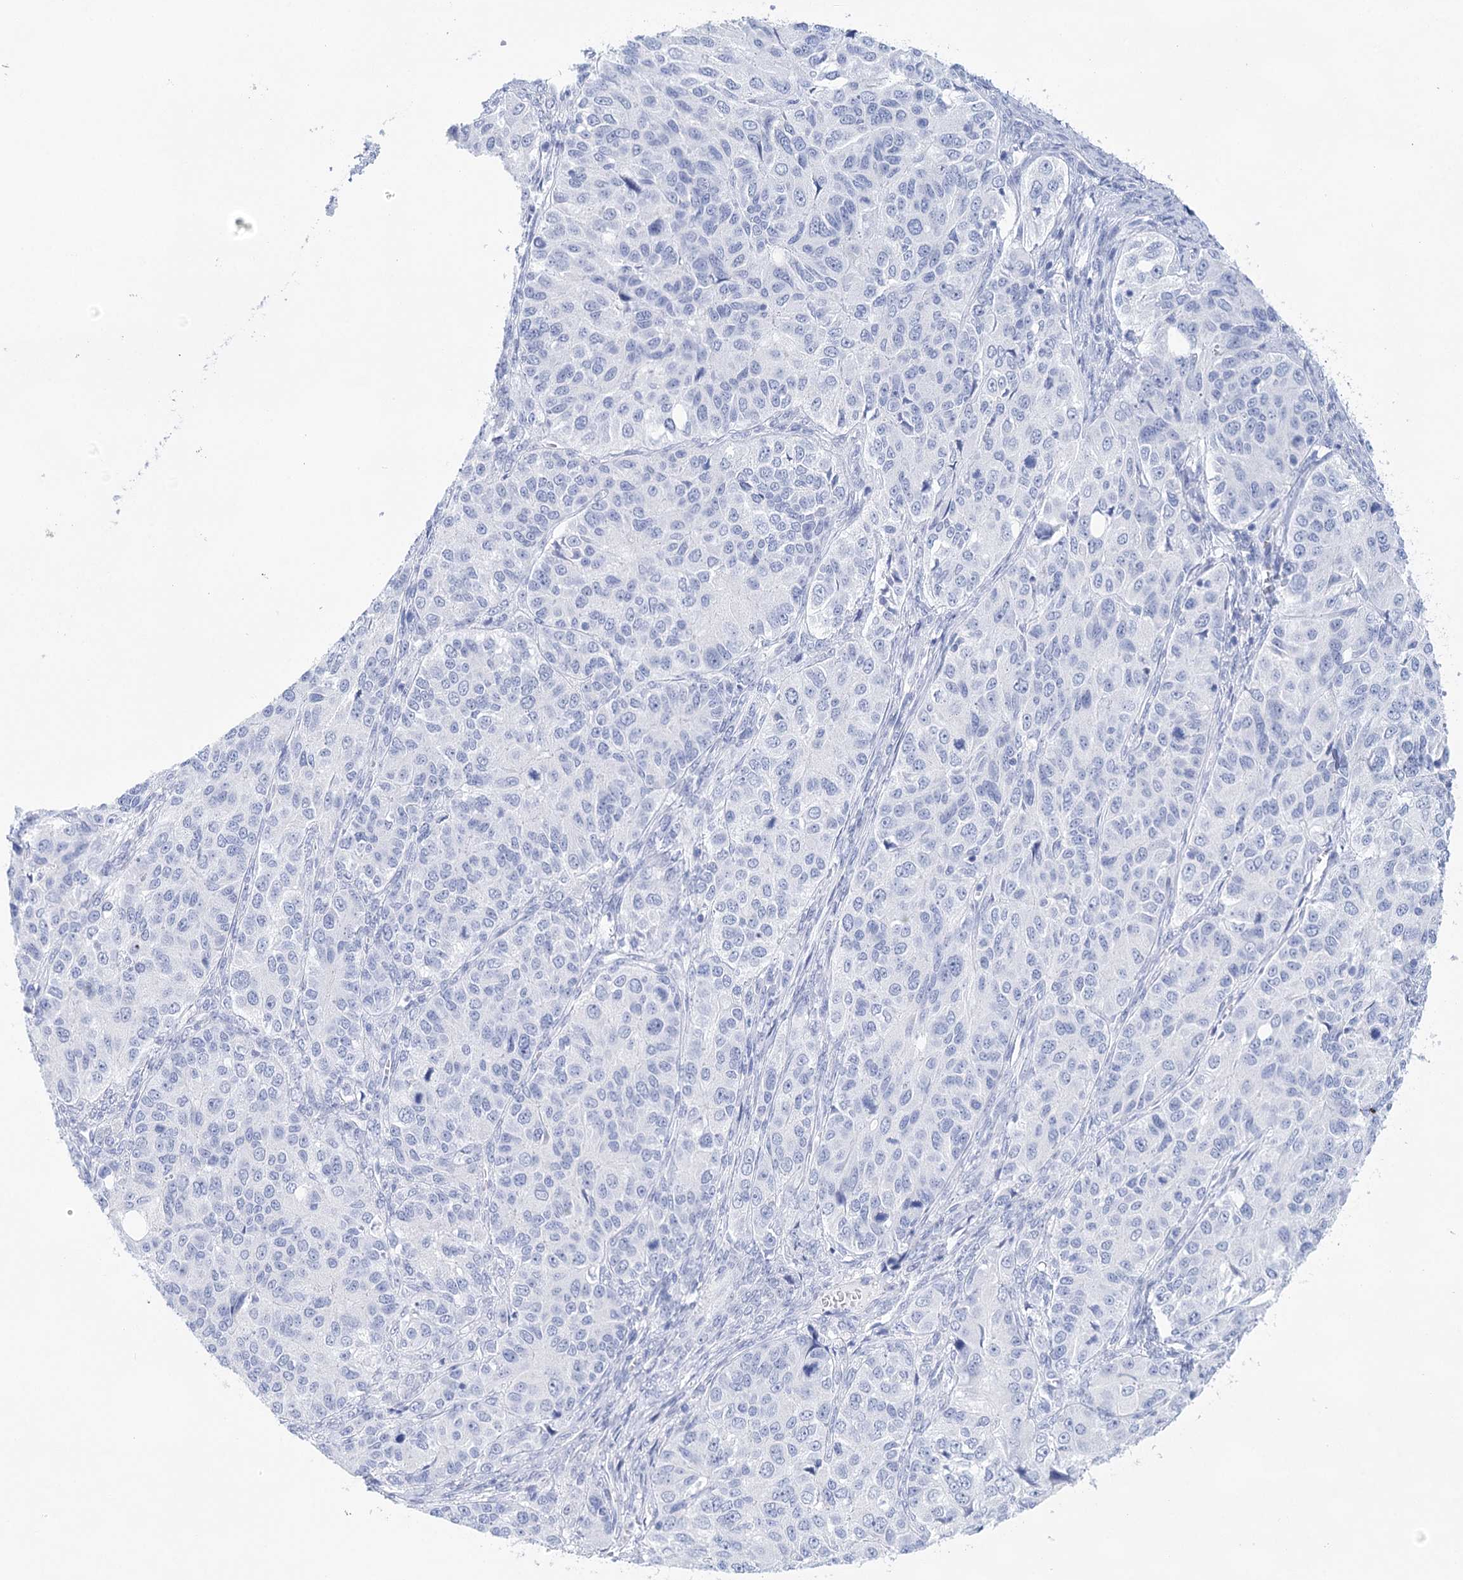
{"staining": {"intensity": "negative", "quantity": "none", "location": "none"}, "tissue": "ovarian cancer", "cell_type": "Tumor cells", "image_type": "cancer", "snomed": [{"axis": "morphology", "description": "Carcinoma, endometroid"}, {"axis": "topography", "description": "Ovary"}], "caption": "The image exhibits no significant staining in tumor cells of endometroid carcinoma (ovarian).", "gene": "LALBA", "patient": {"sex": "female", "age": 51}}